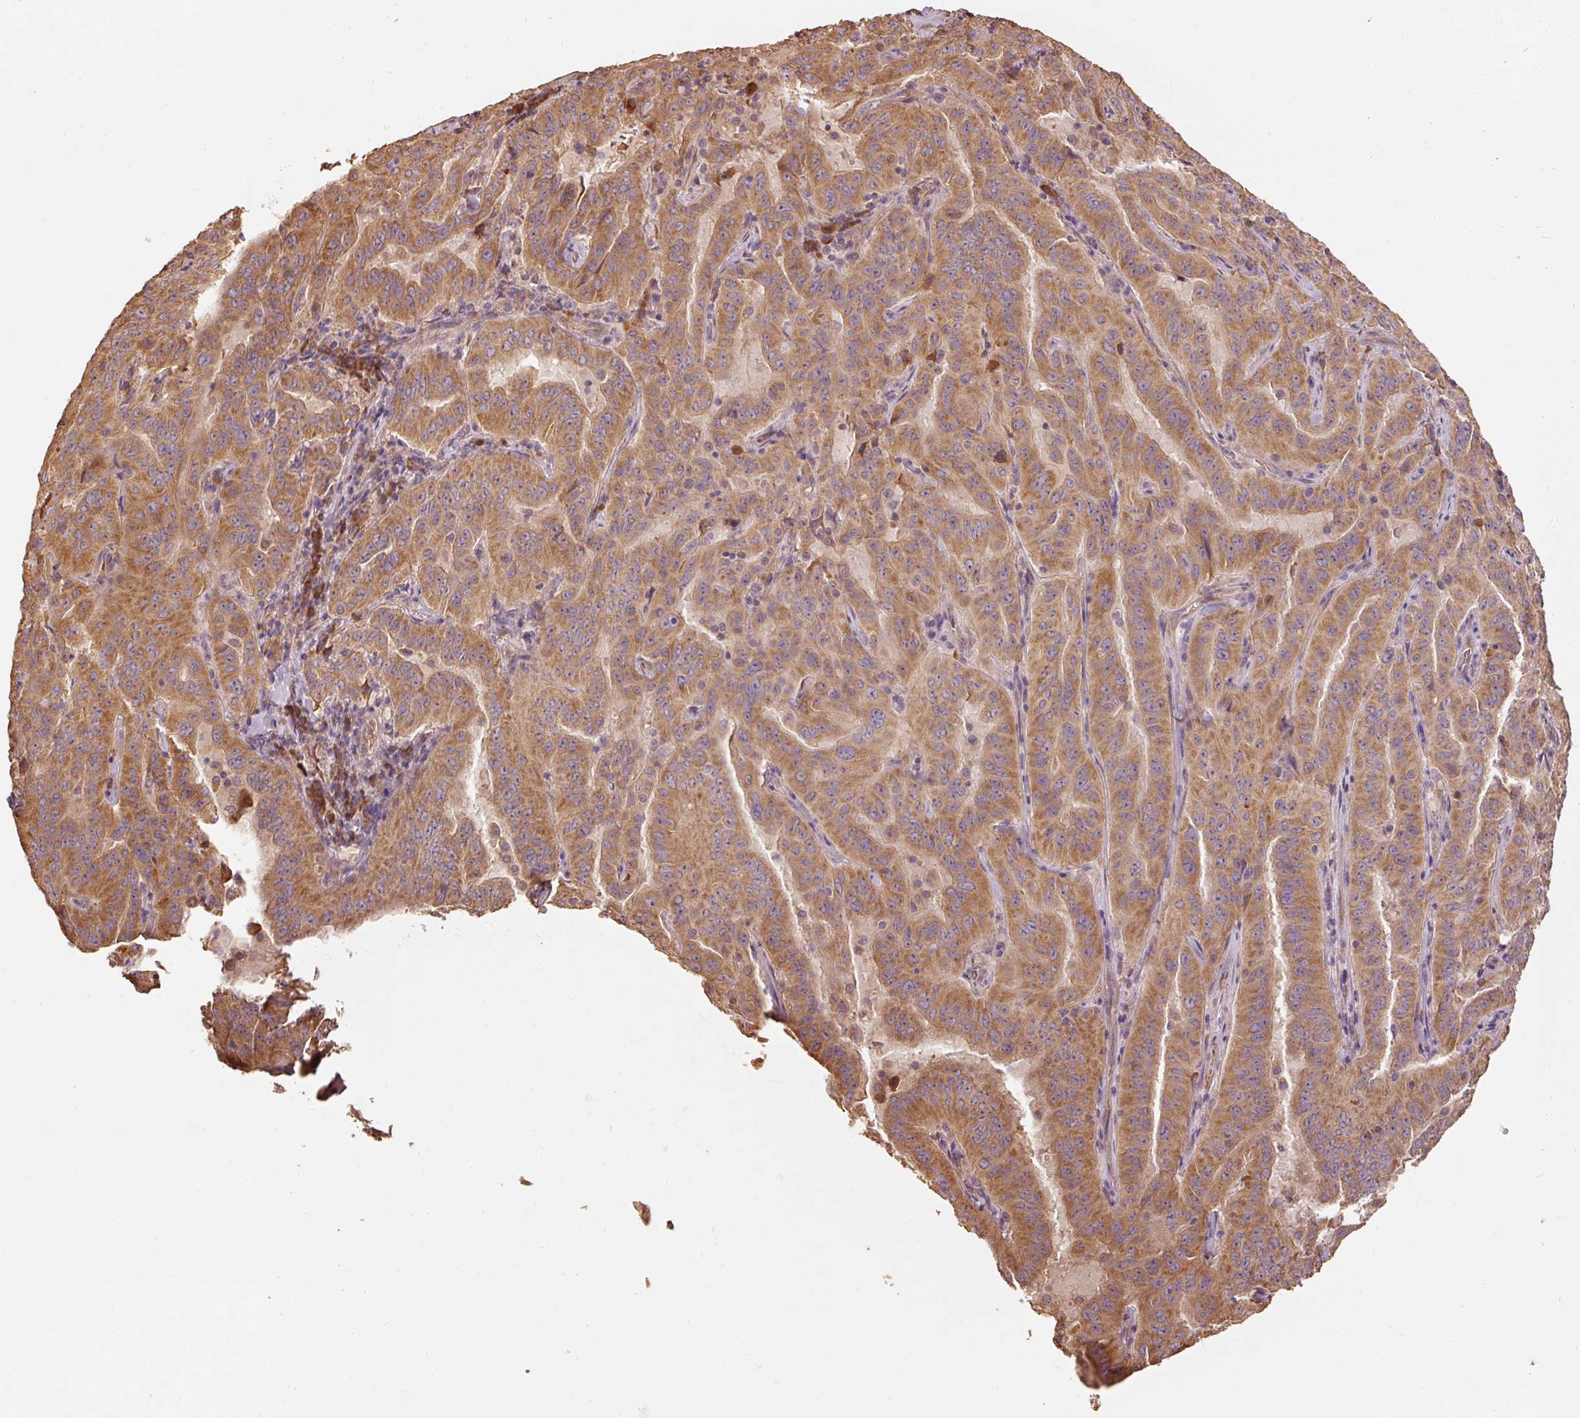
{"staining": {"intensity": "moderate", "quantity": ">75%", "location": "cytoplasmic/membranous"}, "tissue": "pancreatic cancer", "cell_type": "Tumor cells", "image_type": "cancer", "snomed": [{"axis": "morphology", "description": "Adenocarcinoma, NOS"}, {"axis": "topography", "description": "Pancreas"}], "caption": "This image reveals pancreatic cancer stained with immunohistochemistry to label a protein in brown. The cytoplasmic/membranous of tumor cells show moderate positivity for the protein. Nuclei are counter-stained blue.", "gene": "EFHC1", "patient": {"sex": "male", "age": 63}}